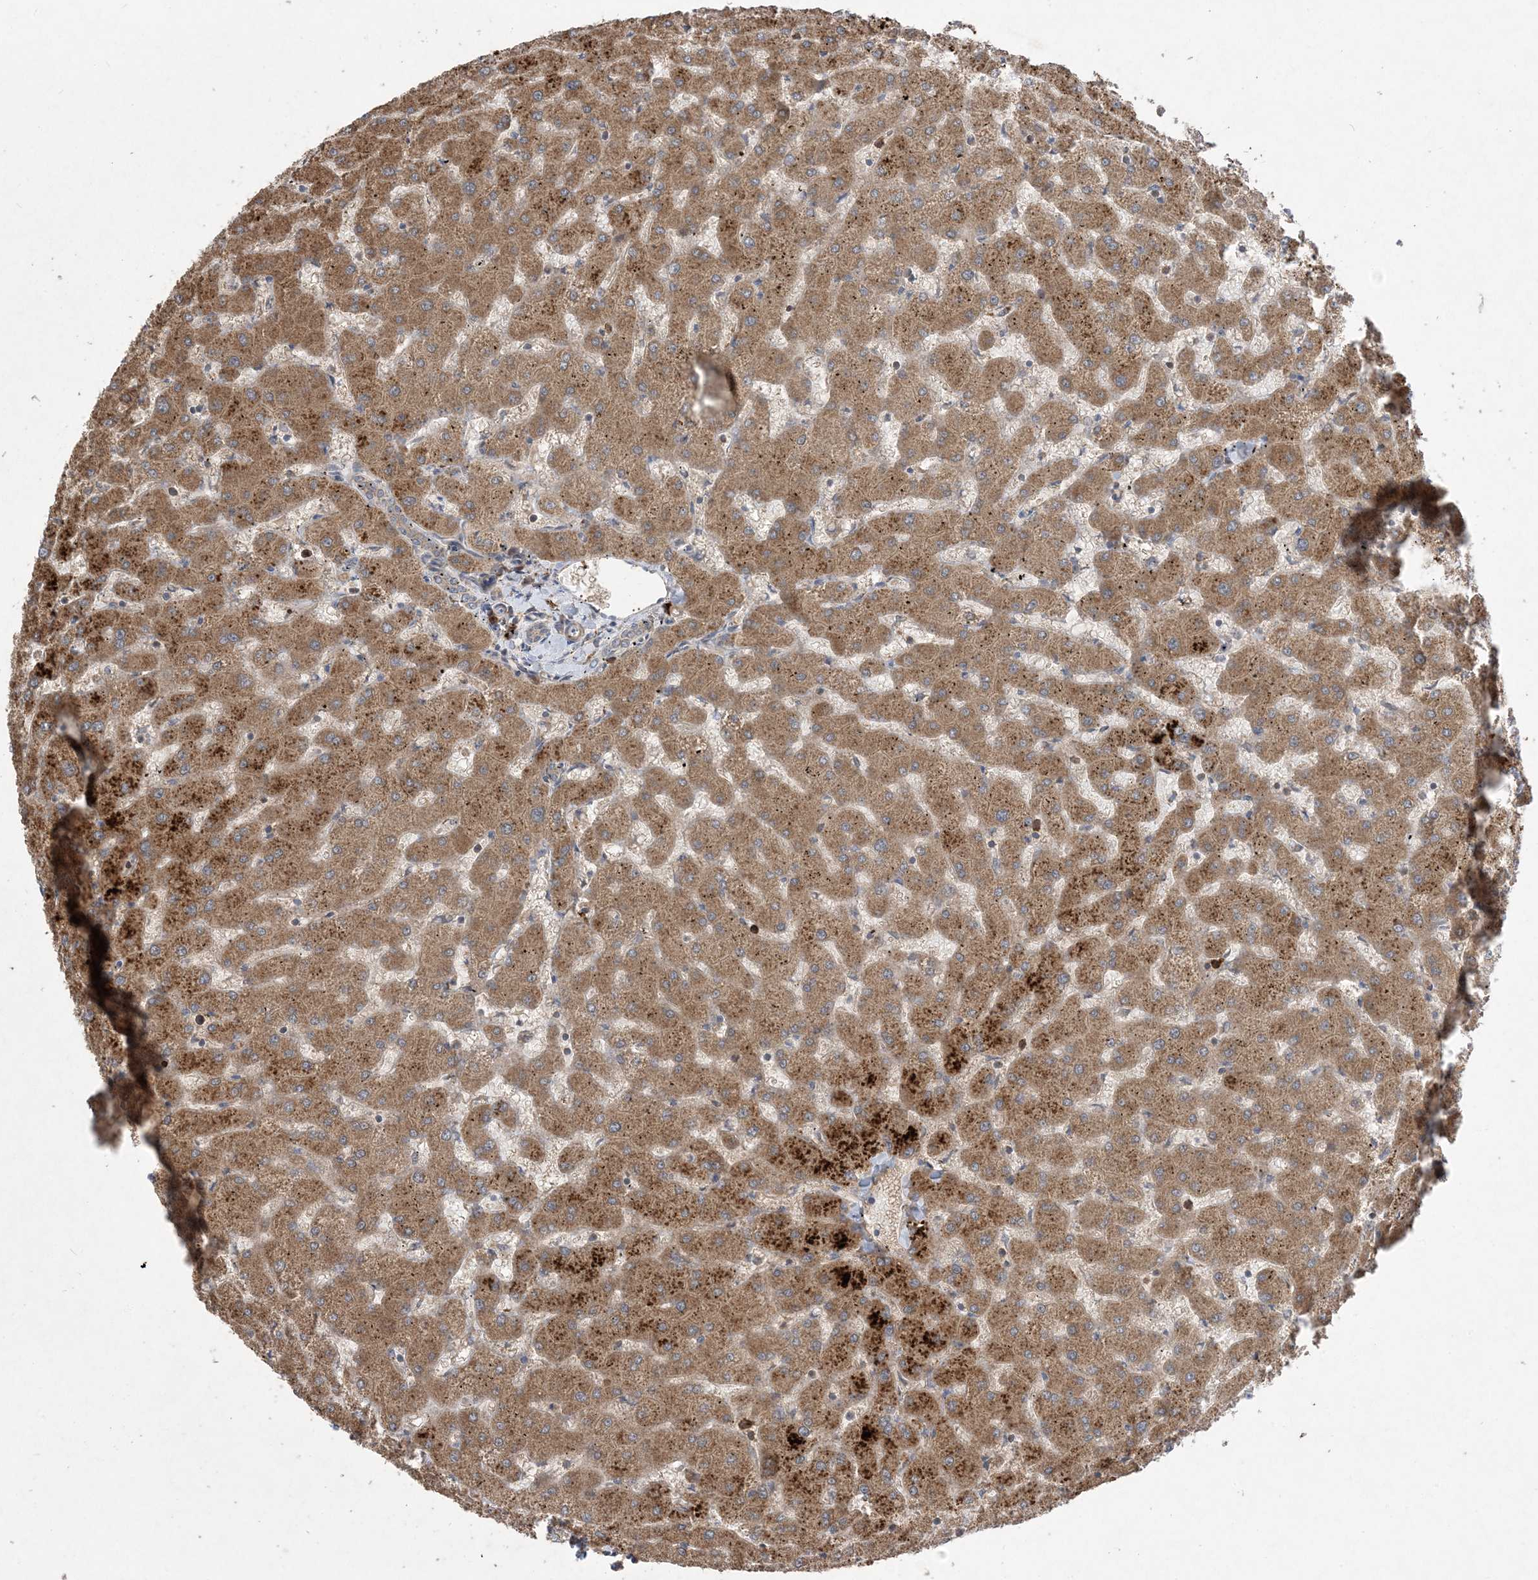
{"staining": {"intensity": "weak", "quantity": "25%-75%", "location": "cytoplasmic/membranous"}, "tissue": "liver", "cell_type": "Cholangiocytes", "image_type": "normal", "snomed": [{"axis": "morphology", "description": "Normal tissue, NOS"}, {"axis": "topography", "description": "Liver"}], "caption": "A brown stain labels weak cytoplasmic/membranous positivity of a protein in cholangiocytes of benign liver. Using DAB (brown) and hematoxylin (blue) stains, captured at high magnification using brightfield microscopy.", "gene": "MASP2", "patient": {"sex": "female", "age": 63}}